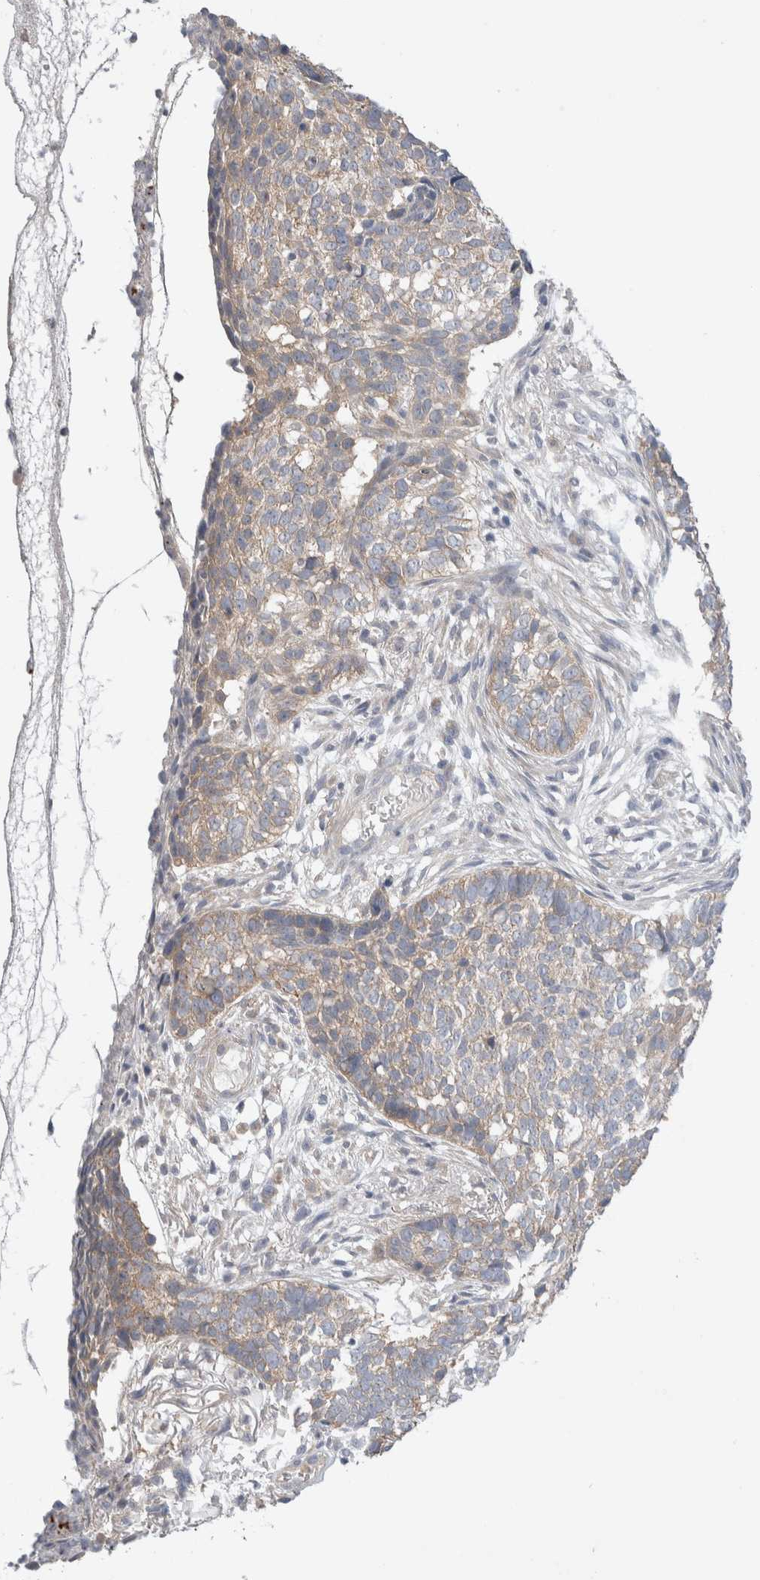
{"staining": {"intensity": "weak", "quantity": "25%-75%", "location": "cytoplasmic/membranous"}, "tissue": "skin cancer", "cell_type": "Tumor cells", "image_type": "cancer", "snomed": [{"axis": "morphology", "description": "Basal cell carcinoma"}, {"axis": "topography", "description": "Skin"}], "caption": "Immunohistochemical staining of human skin cancer displays weak cytoplasmic/membranous protein expression in approximately 25%-75% of tumor cells.", "gene": "IFT74", "patient": {"sex": "male", "age": 85}}